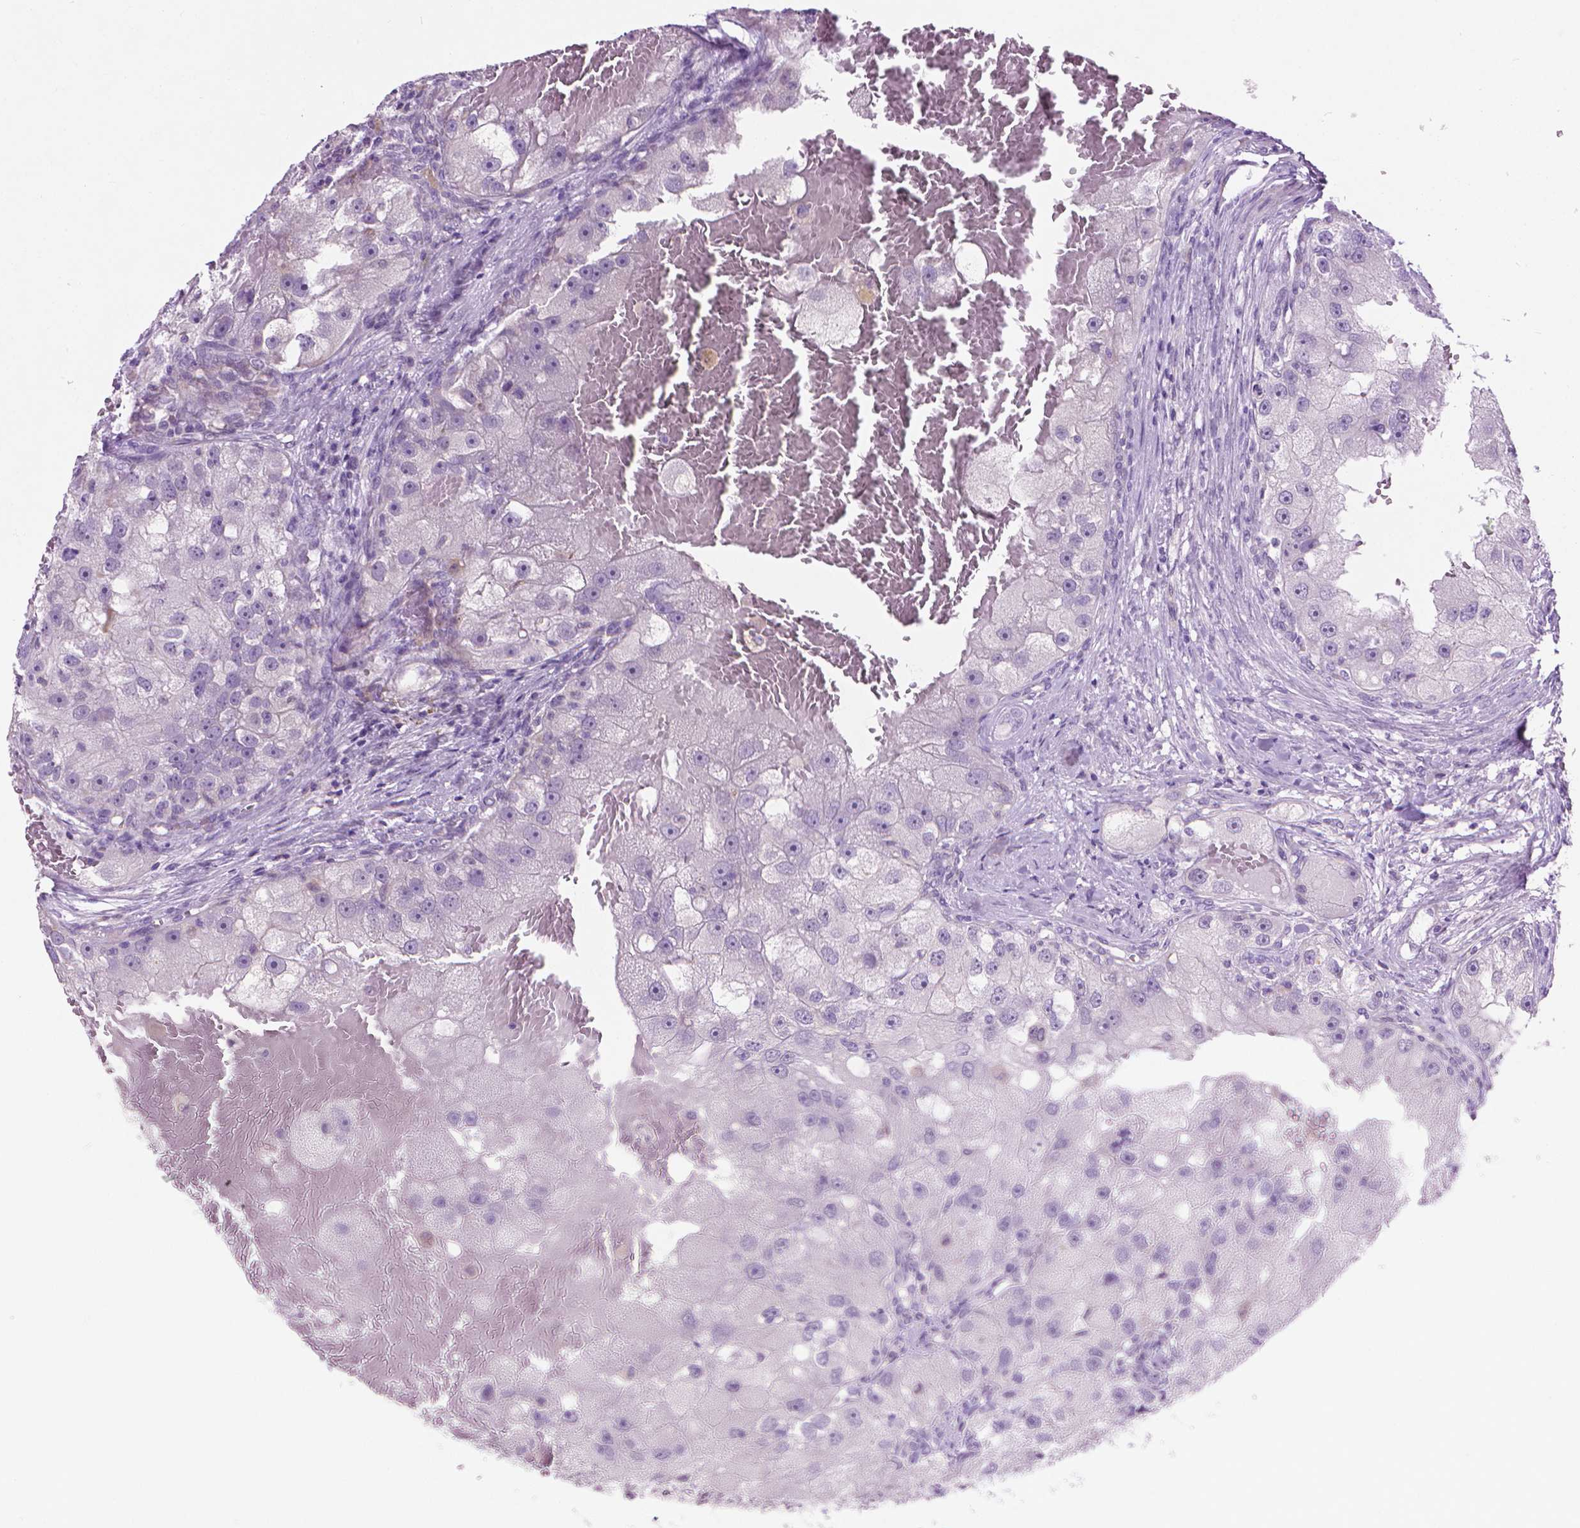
{"staining": {"intensity": "negative", "quantity": "none", "location": "none"}, "tissue": "renal cancer", "cell_type": "Tumor cells", "image_type": "cancer", "snomed": [{"axis": "morphology", "description": "Adenocarcinoma, NOS"}, {"axis": "topography", "description": "Kidney"}], "caption": "Tumor cells are negative for protein expression in human adenocarcinoma (renal).", "gene": "KRT73", "patient": {"sex": "male", "age": 63}}